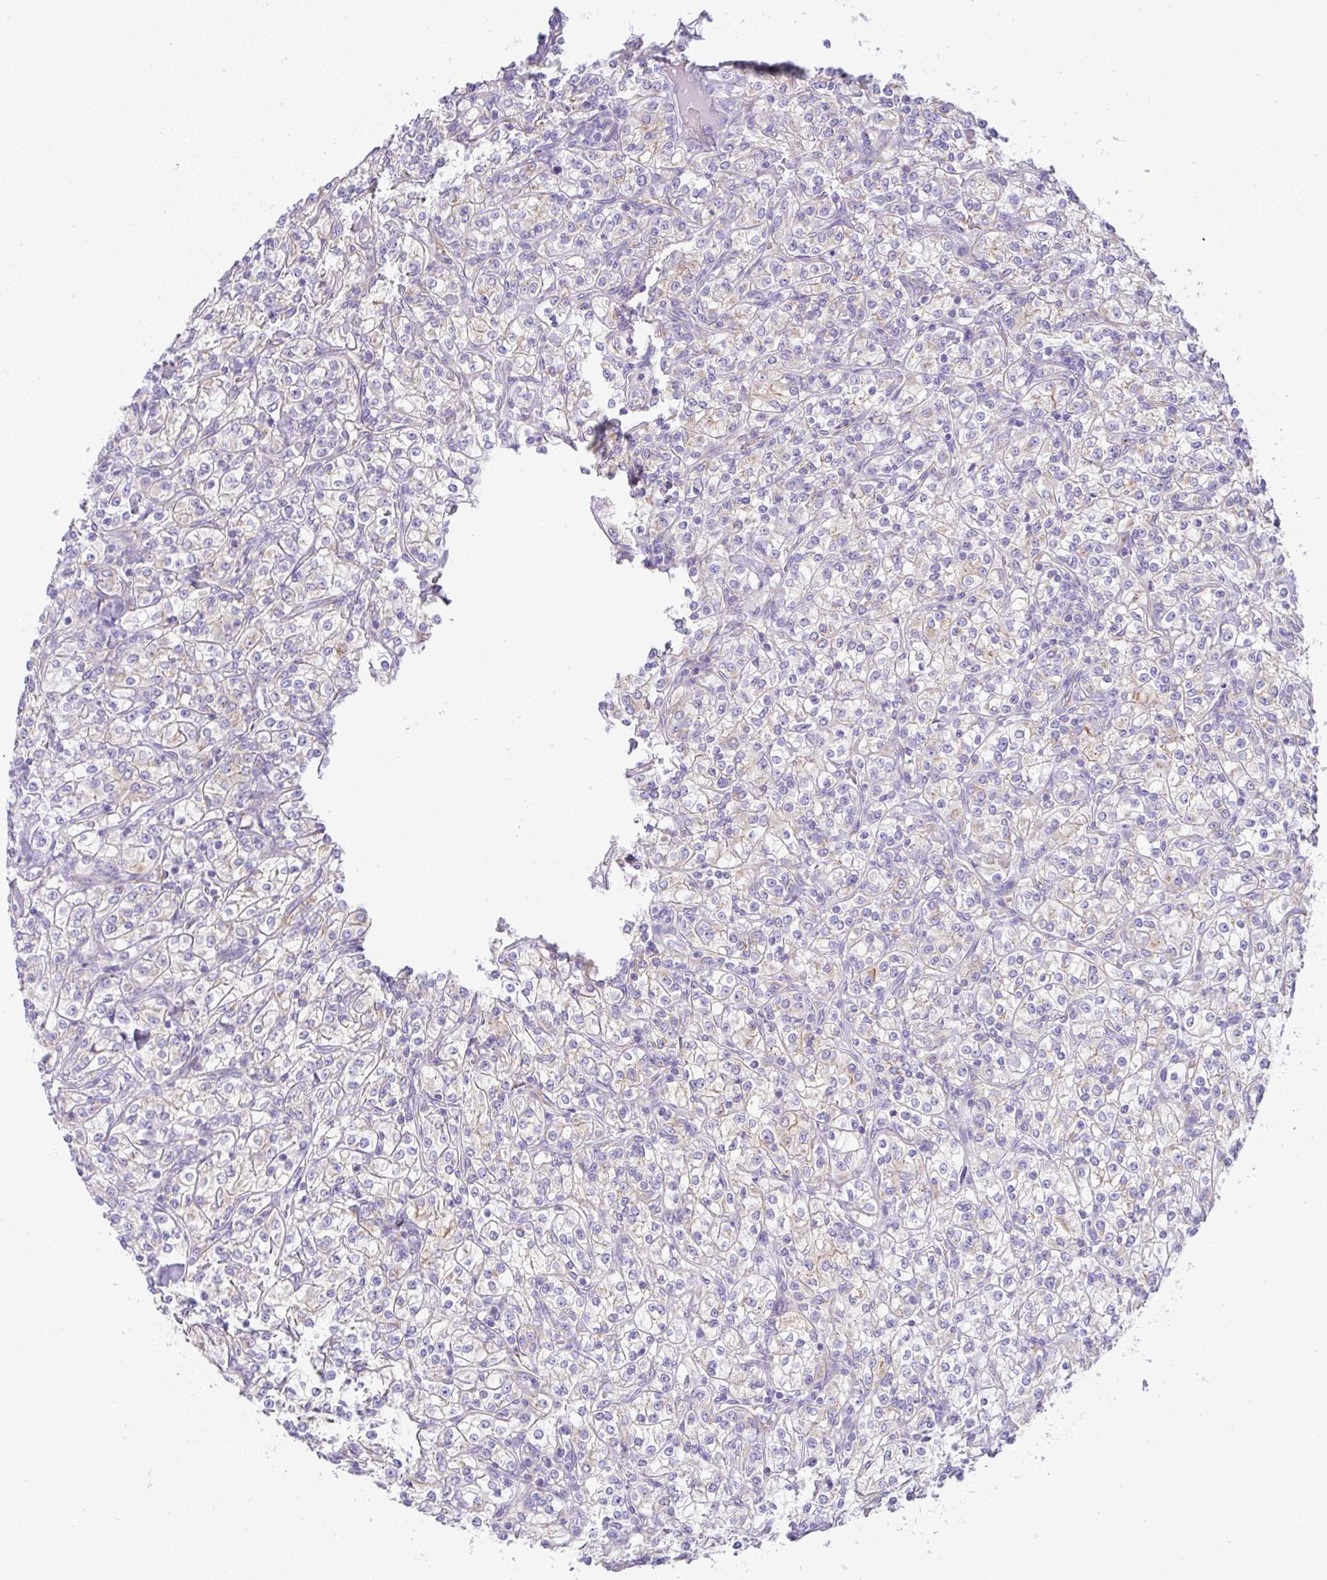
{"staining": {"intensity": "weak", "quantity": "25%-75%", "location": "cytoplasmic/membranous"}, "tissue": "renal cancer", "cell_type": "Tumor cells", "image_type": "cancer", "snomed": [{"axis": "morphology", "description": "Adenocarcinoma, NOS"}, {"axis": "topography", "description": "Kidney"}], "caption": "This histopathology image displays adenocarcinoma (renal) stained with IHC to label a protein in brown. The cytoplasmic/membranous of tumor cells show weak positivity for the protein. Nuclei are counter-stained blue.", "gene": "FAM177A1", "patient": {"sex": "male", "age": 77}}